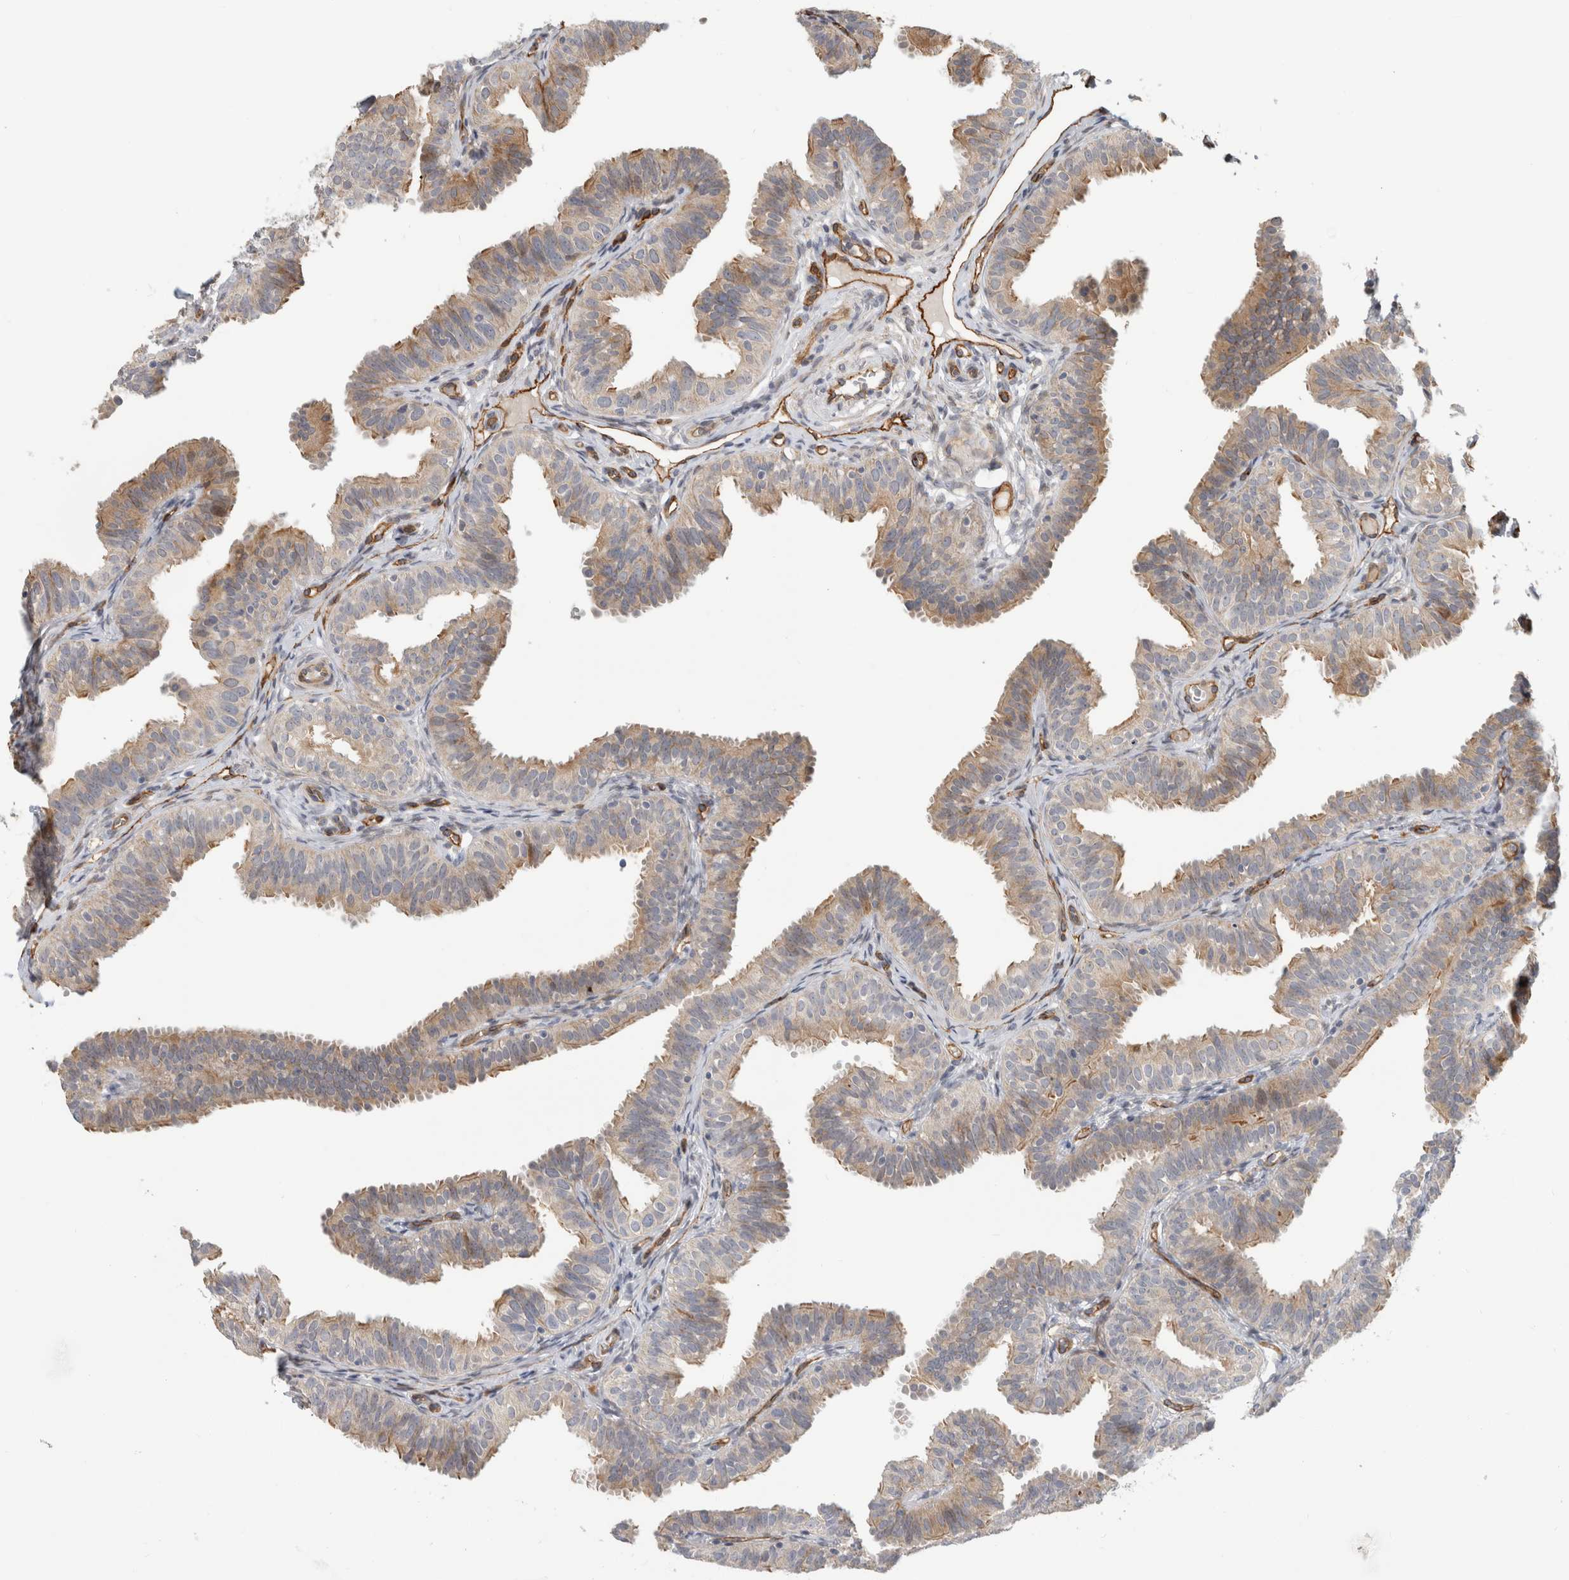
{"staining": {"intensity": "moderate", "quantity": ">75%", "location": "cytoplasmic/membranous"}, "tissue": "fallopian tube", "cell_type": "Glandular cells", "image_type": "normal", "snomed": [{"axis": "morphology", "description": "Normal tissue, NOS"}, {"axis": "topography", "description": "Fallopian tube"}], "caption": "A photomicrograph showing moderate cytoplasmic/membranous expression in approximately >75% of glandular cells in unremarkable fallopian tube, as visualized by brown immunohistochemical staining.", "gene": "KPNA5", "patient": {"sex": "female", "age": 35}}